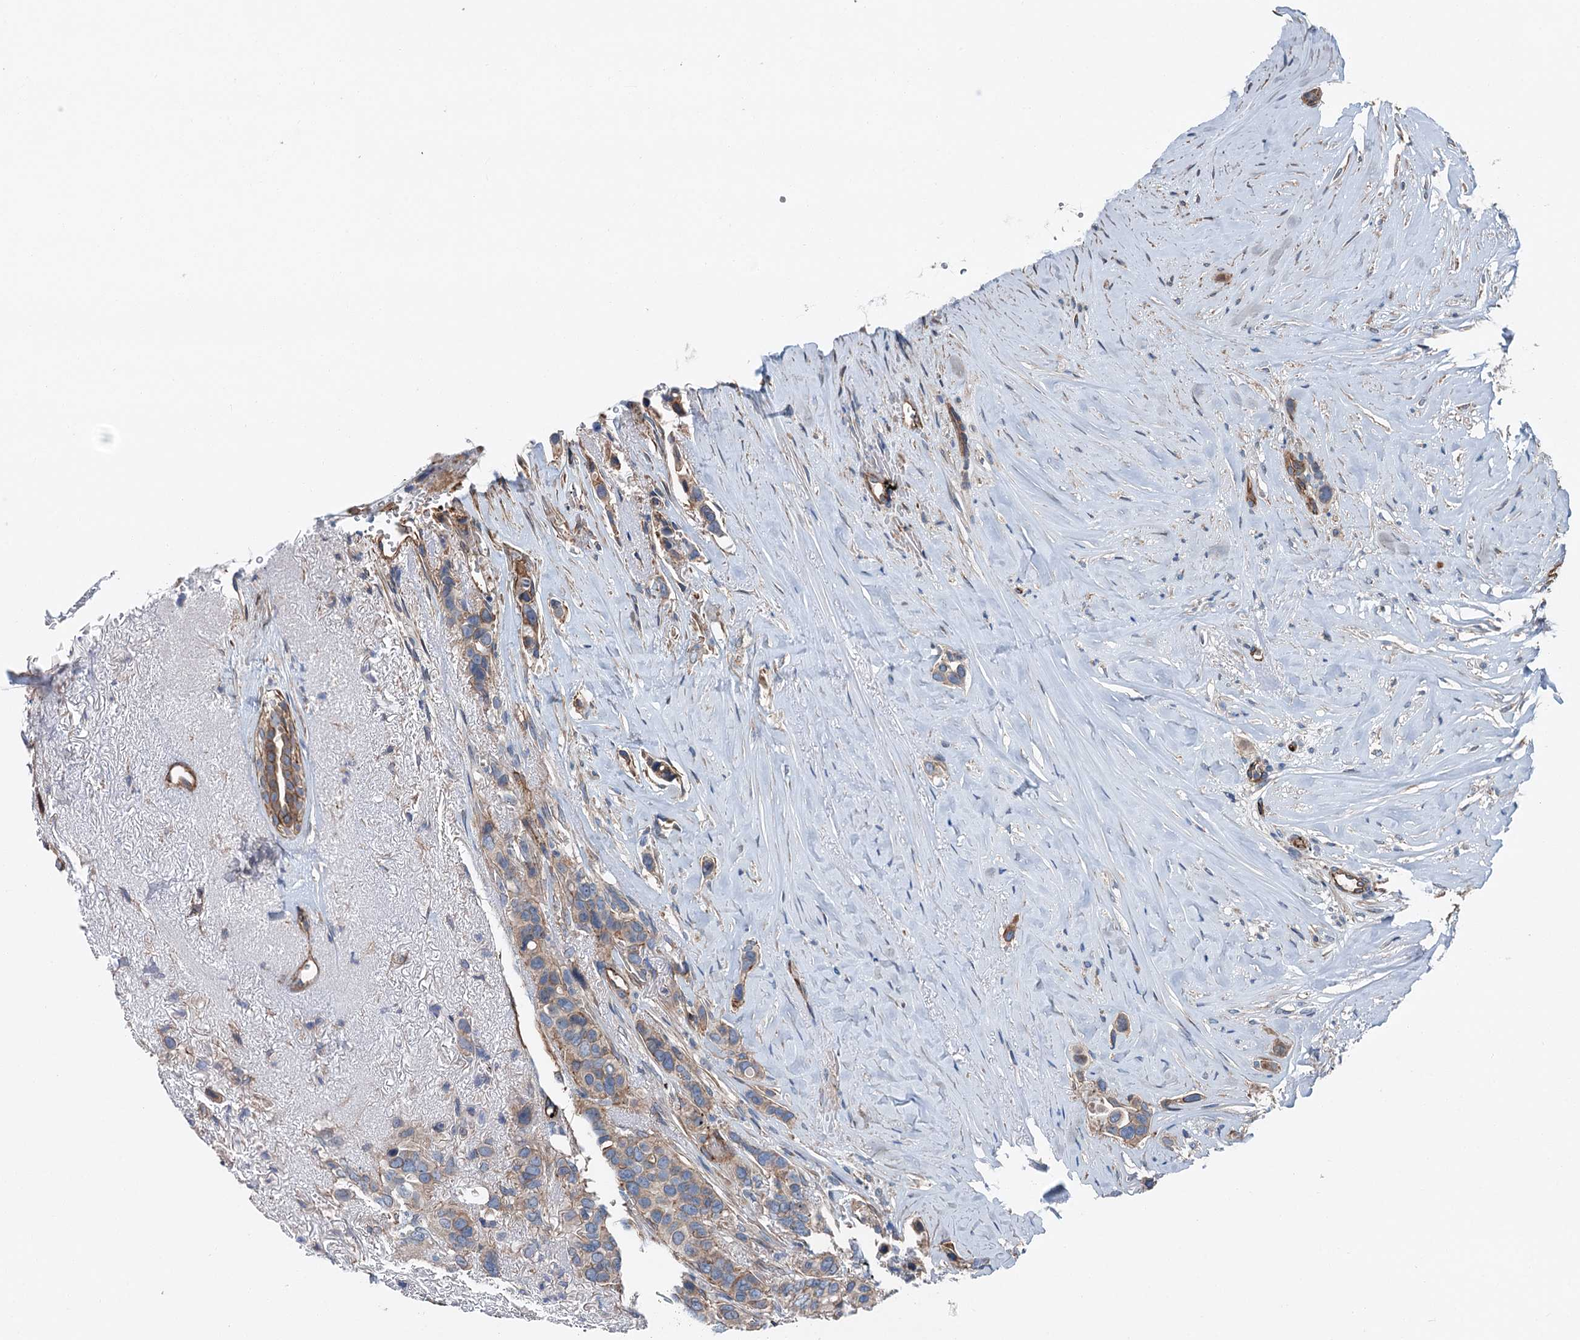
{"staining": {"intensity": "weak", "quantity": "25%-75%", "location": "cytoplasmic/membranous"}, "tissue": "breast cancer", "cell_type": "Tumor cells", "image_type": "cancer", "snomed": [{"axis": "morphology", "description": "Lobular carcinoma"}, {"axis": "topography", "description": "Breast"}], "caption": "Breast lobular carcinoma tissue demonstrates weak cytoplasmic/membranous staining in about 25%-75% of tumor cells, visualized by immunohistochemistry.", "gene": "NMRAL1", "patient": {"sex": "female", "age": 51}}